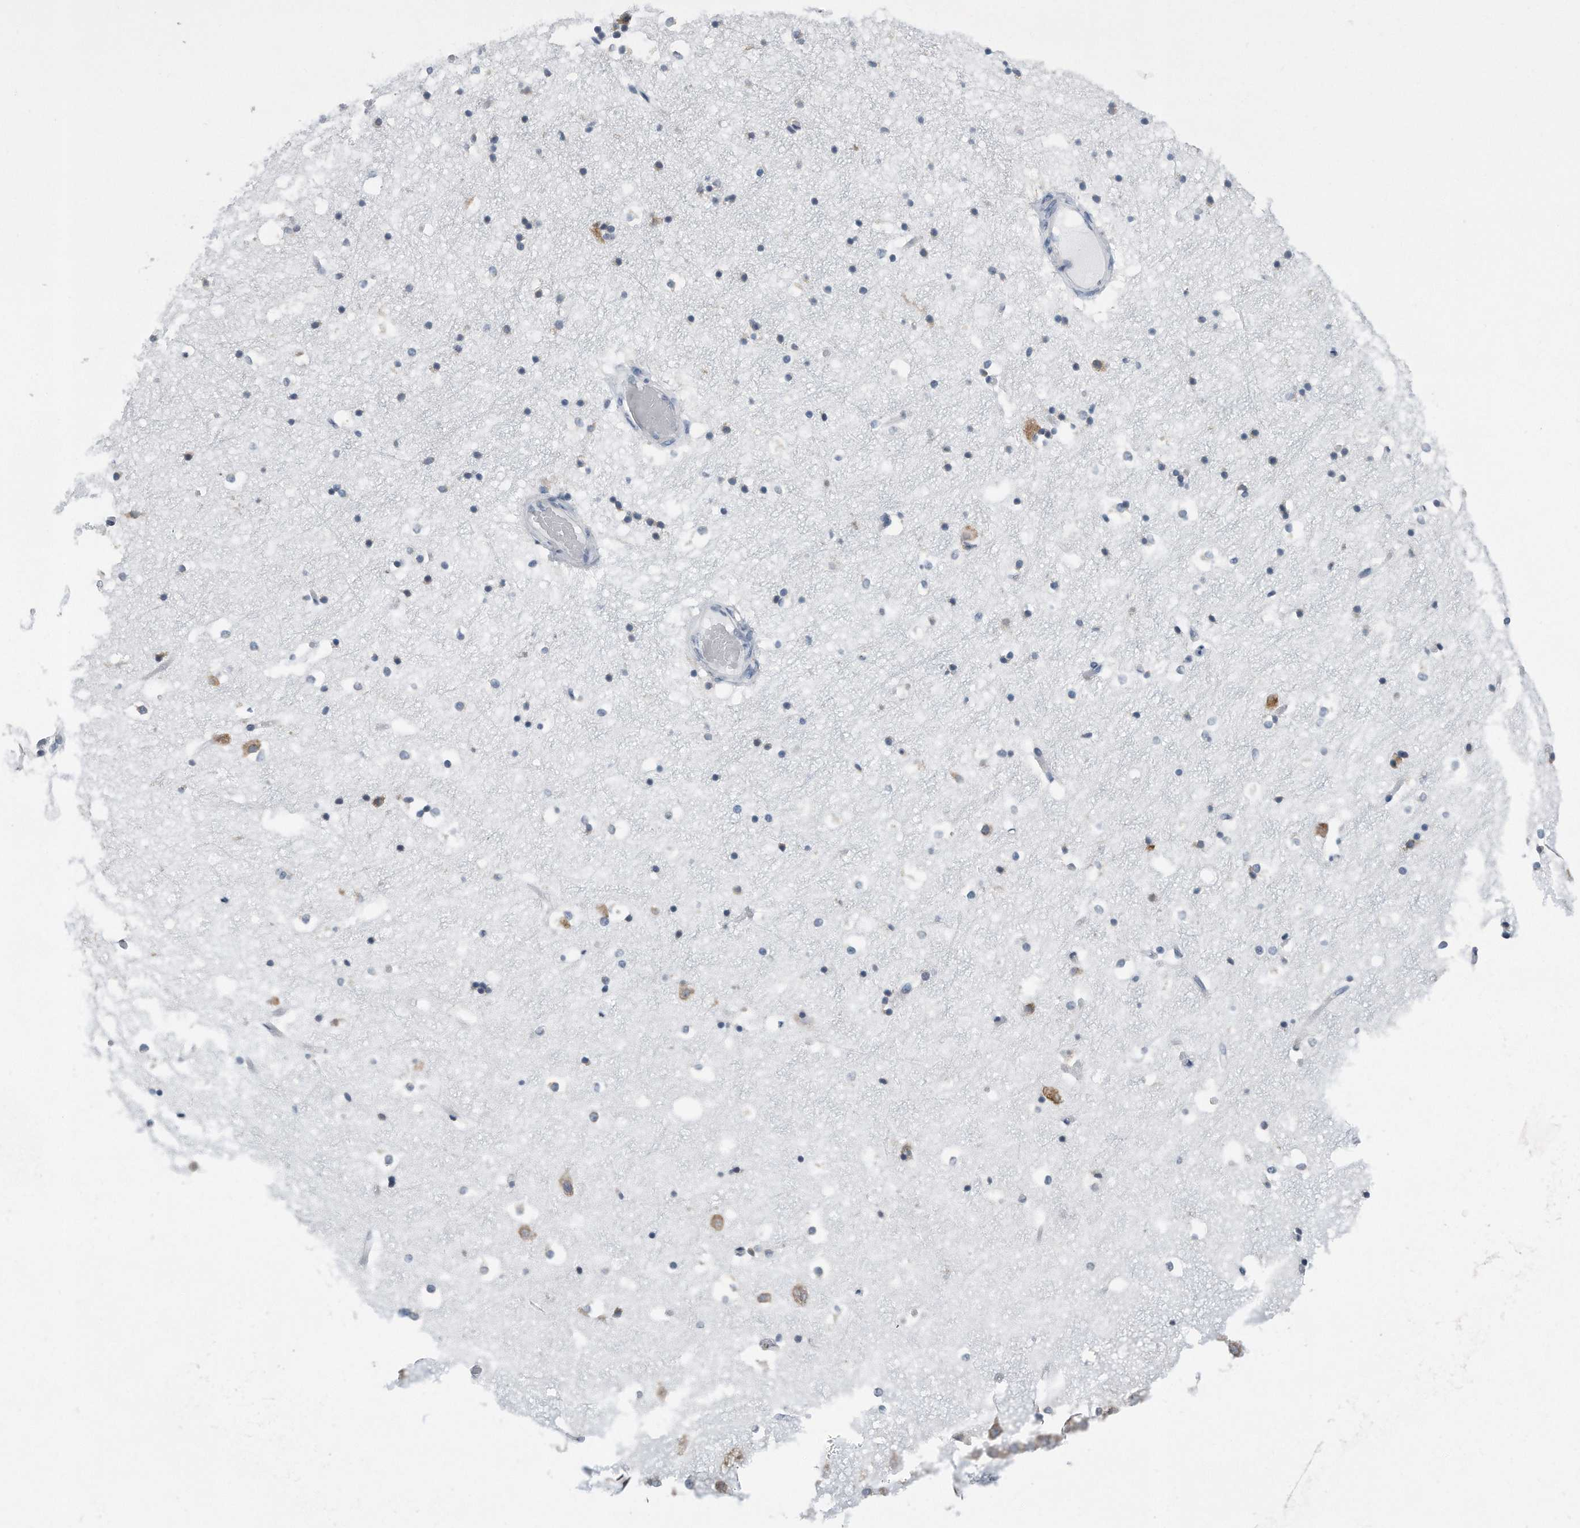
{"staining": {"intensity": "negative", "quantity": "none", "location": "none"}, "tissue": "hippocampus", "cell_type": "Glial cells", "image_type": "normal", "snomed": [{"axis": "morphology", "description": "Normal tissue, NOS"}, {"axis": "topography", "description": "Hippocampus"}], "caption": "Immunohistochemistry photomicrograph of unremarkable hippocampus: human hippocampus stained with DAB (3,3'-diaminobenzidine) shows no significant protein positivity in glial cells. The staining is performed using DAB brown chromogen with nuclei counter-stained in using hematoxylin.", "gene": "RPL26L1", "patient": {"sex": "female", "age": 52}}